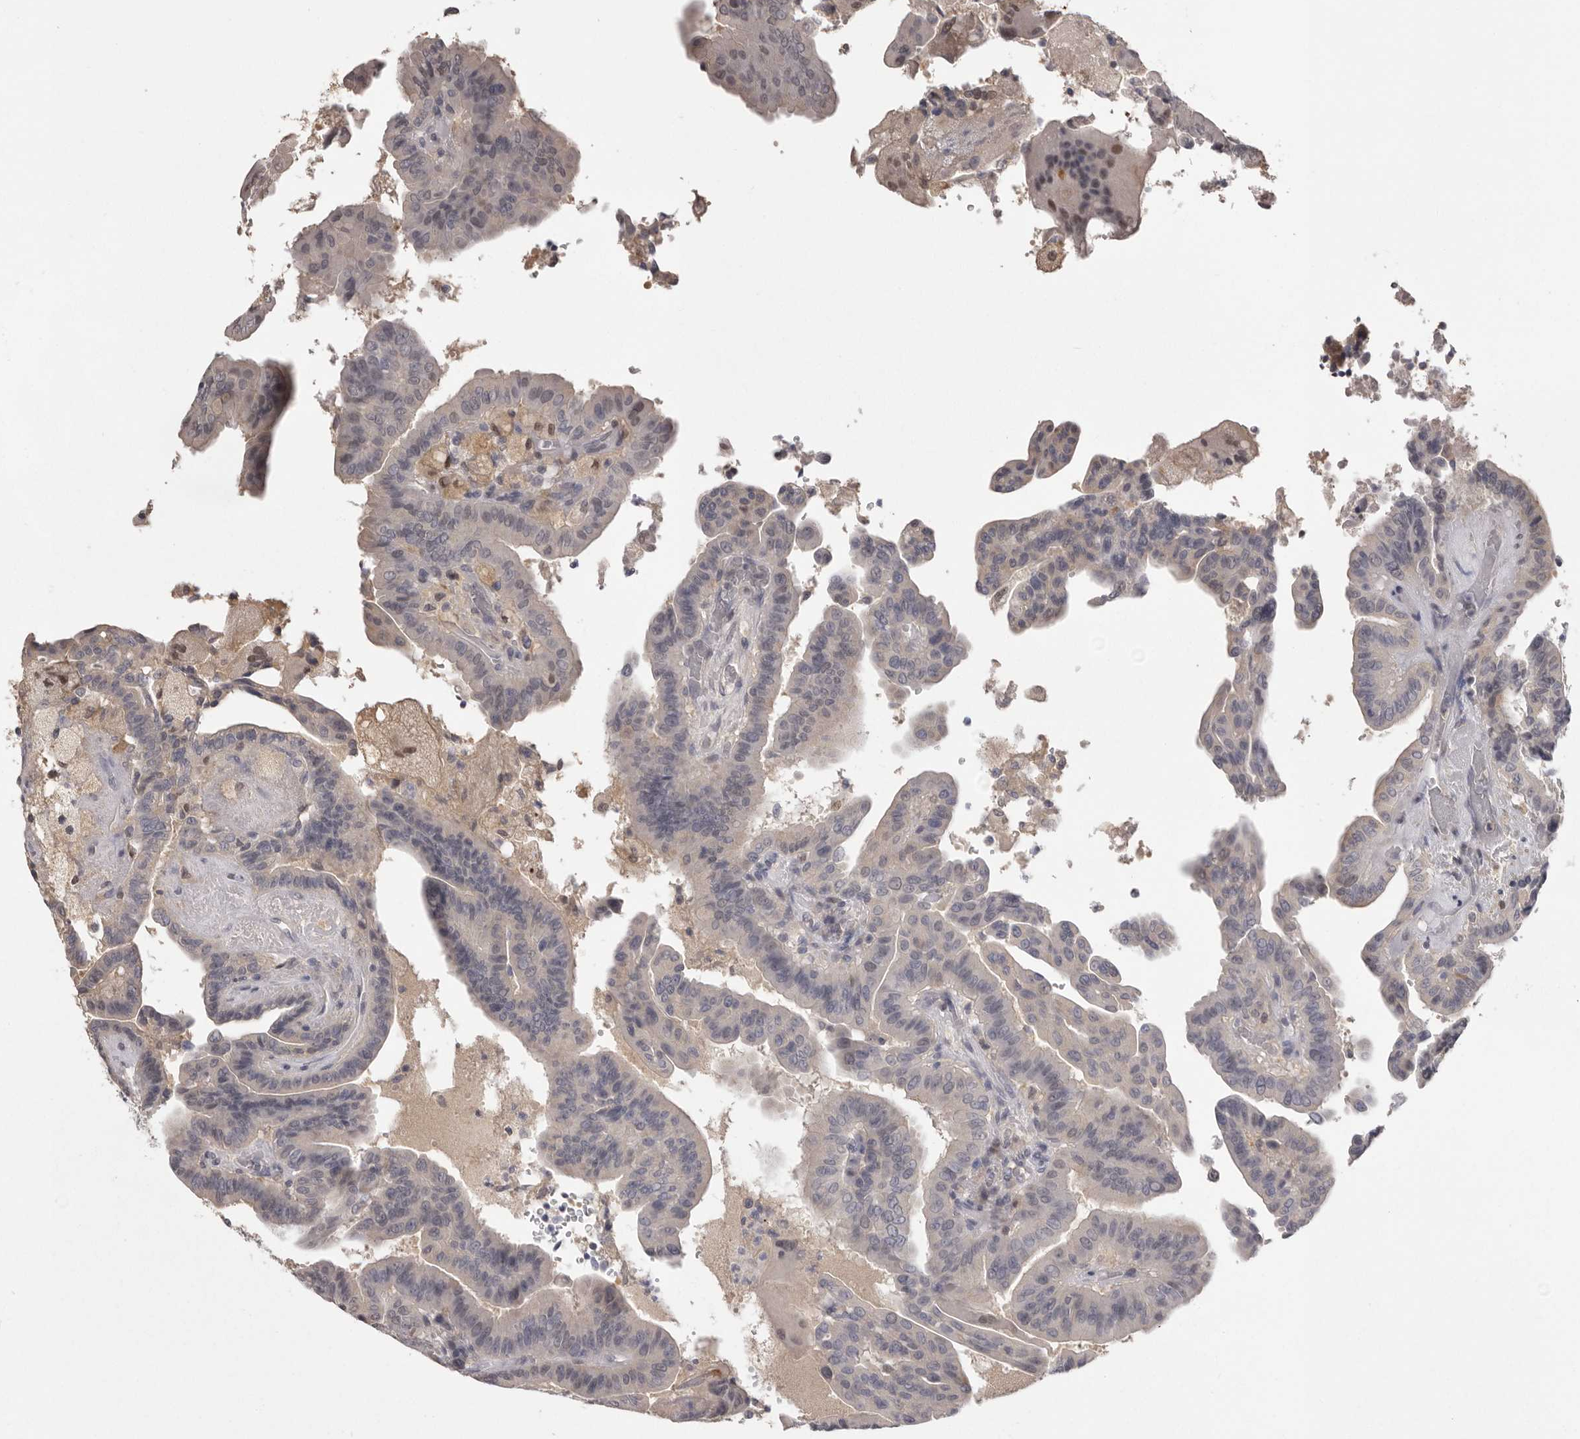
{"staining": {"intensity": "negative", "quantity": "none", "location": "none"}, "tissue": "thyroid cancer", "cell_type": "Tumor cells", "image_type": "cancer", "snomed": [{"axis": "morphology", "description": "Papillary adenocarcinoma, NOS"}, {"axis": "topography", "description": "Thyroid gland"}], "caption": "A histopathology image of thyroid papillary adenocarcinoma stained for a protein reveals no brown staining in tumor cells.", "gene": "MDH1", "patient": {"sex": "male", "age": 33}}